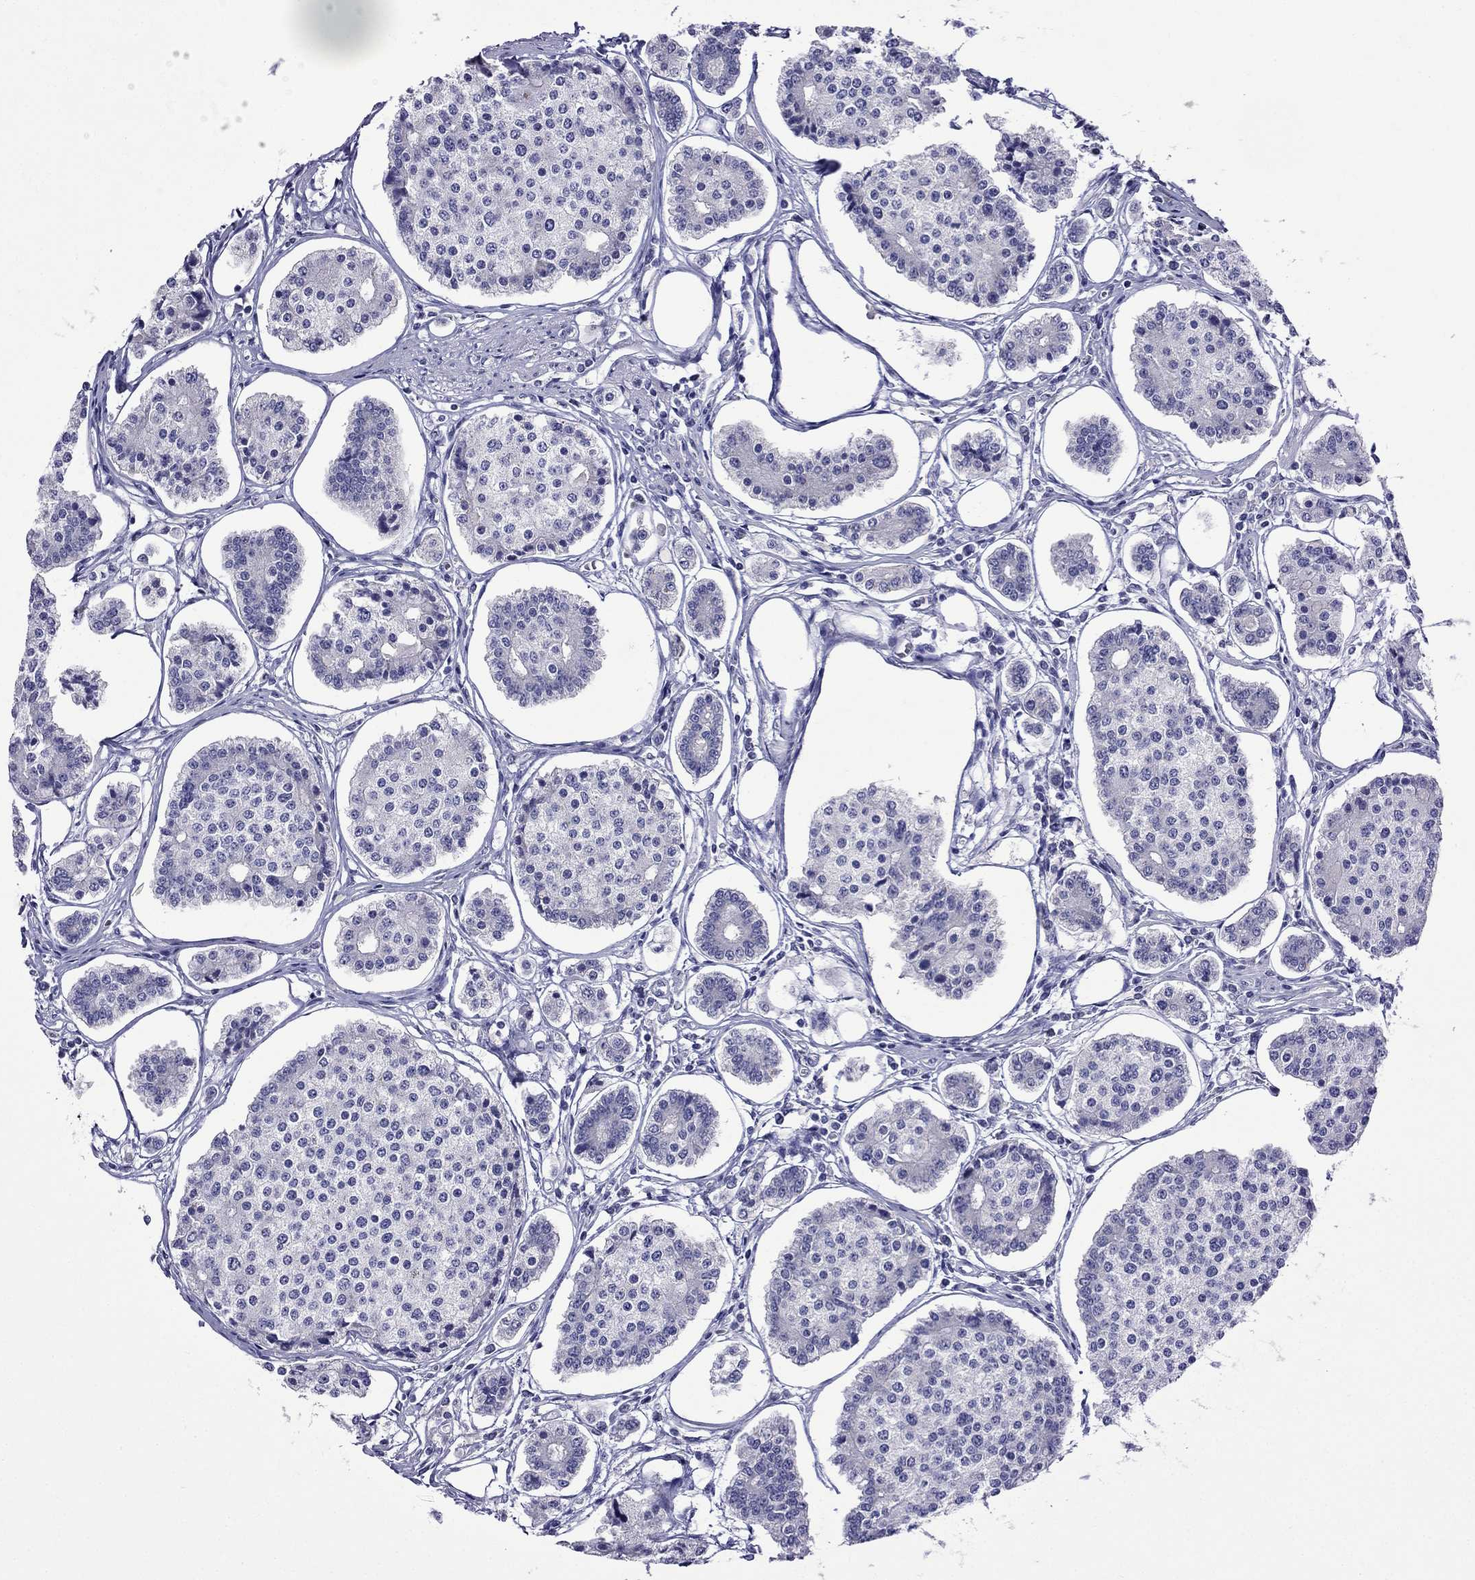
{"staining": {"intensity": "negative", "quantity": "none", "location": "none"}, "tissue": "carcinoid", "cell_type": "Tumor cells", "image_type": "cancer", "snomed": [{"axis": "morphology", "description": "Carcinoid, malignant, NOS"}, {"axis": "topography", "description": "Small intestine"}], "caption": "This image is of malignant carcinoid stained with immunohistochemistry to label a protein in brown with the nuclei are counter-stained blue. There is no expression in tumor cells.", "gene": "PATE1", "patient": {"sex": "female", "age": 65}}